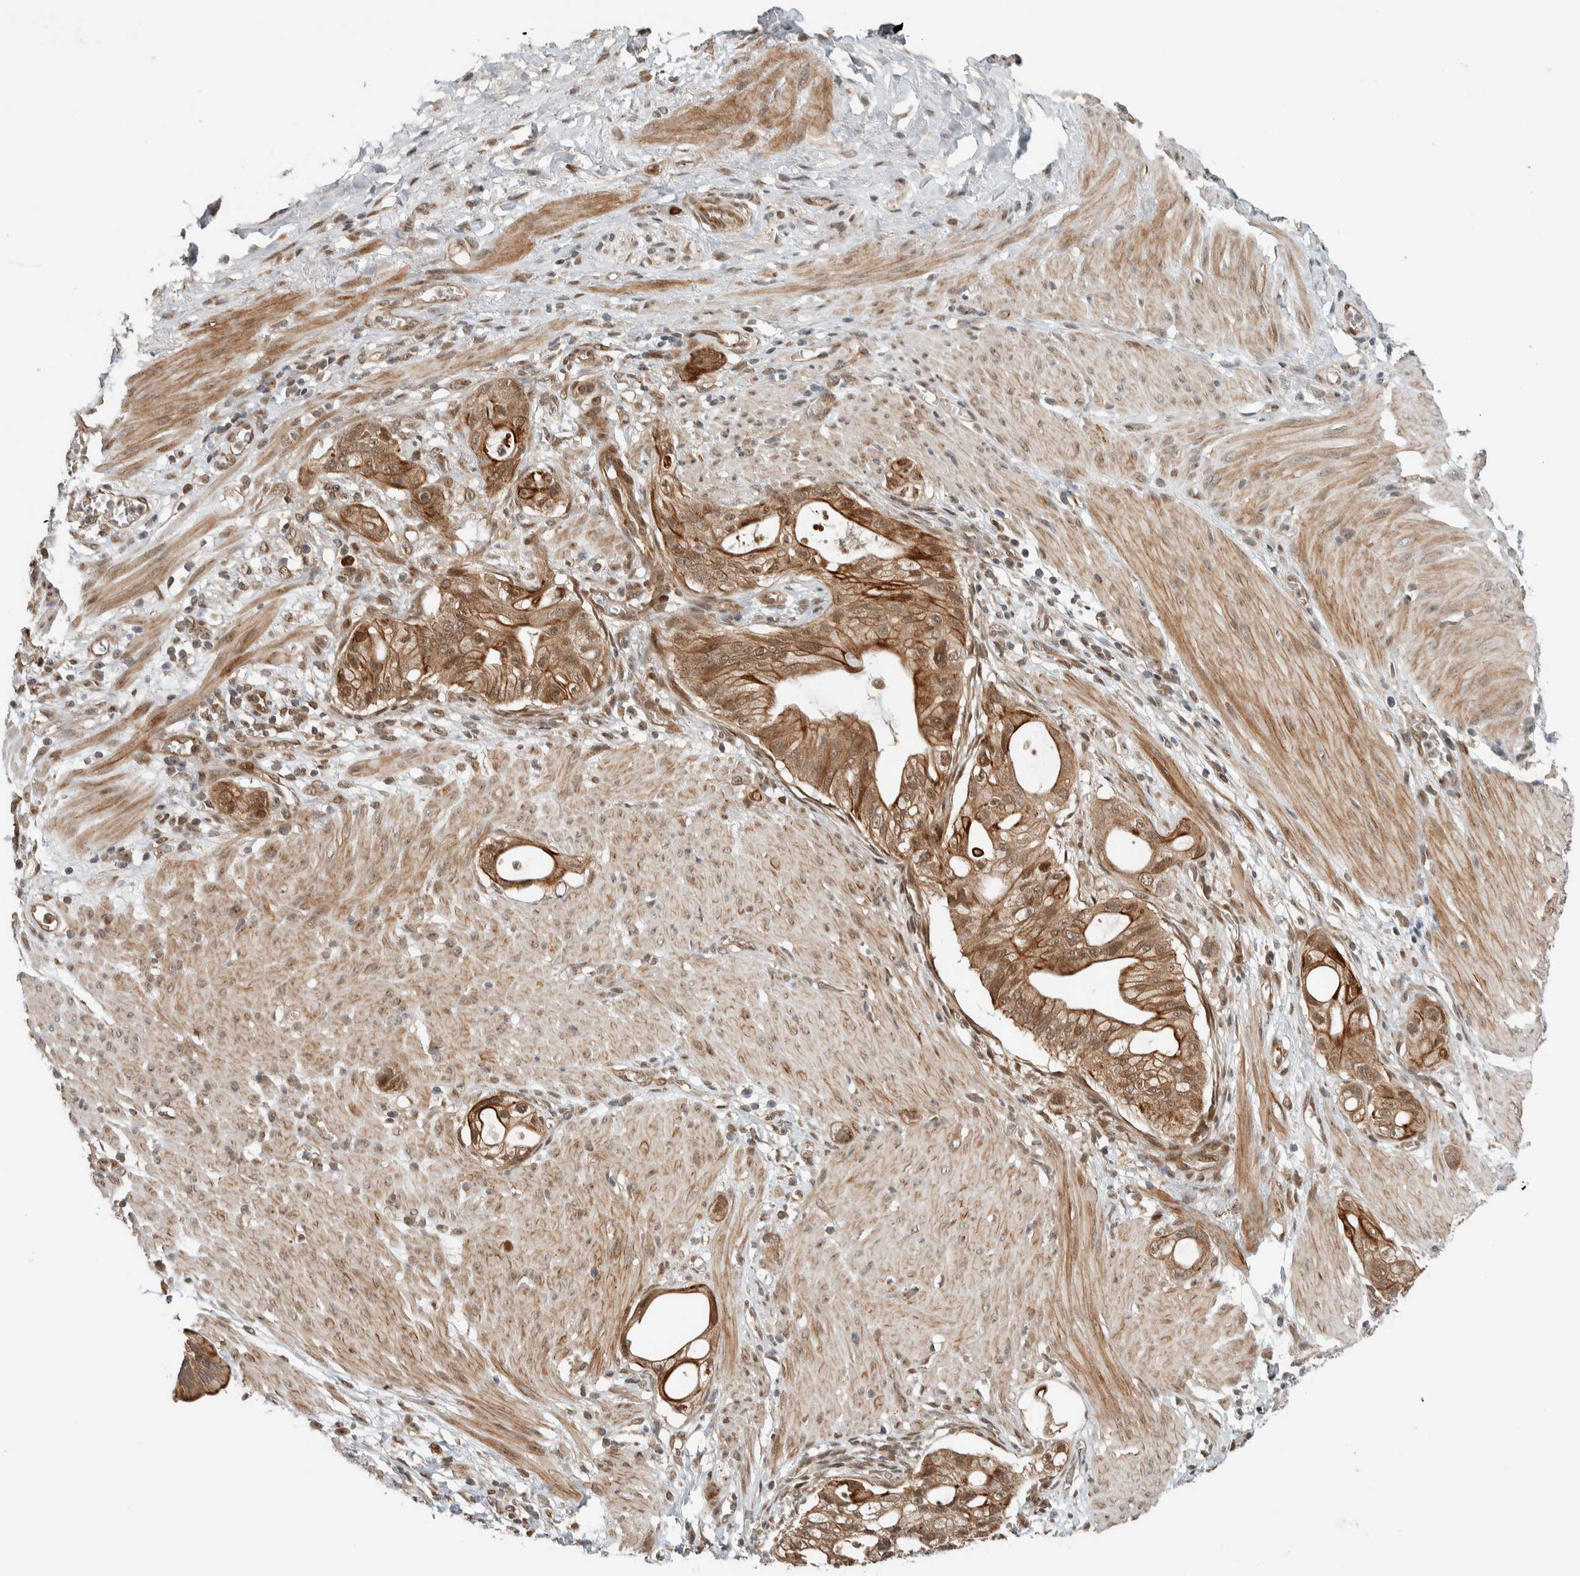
{"staining": {"intensity": "moderate", "quantity": ">75%", "location": "cytoplasmic/membranous,nuclear"}, "tissue": "stomach cancer", "cell_type": "Tumor cells", "image_type": "cancer", "snomed": [{"axis": "morphology", "description": "Adenocarcinoma, NOS"}, {"axis": "topography", "description": "Stomach"}, {"axis": "topography", "description": "Stomach, lower"}], "caption": "An immunohistochemistry (IHC) image of tumor tissue is shown. Protein staining in brown labels moderate cytoplasmic/membranous and nuclear positivity in stomach cancer (adenocarcinoma) within tumor cells.", "gene": "STXBP4", "patient": {"sex": "female", "age": 48}}